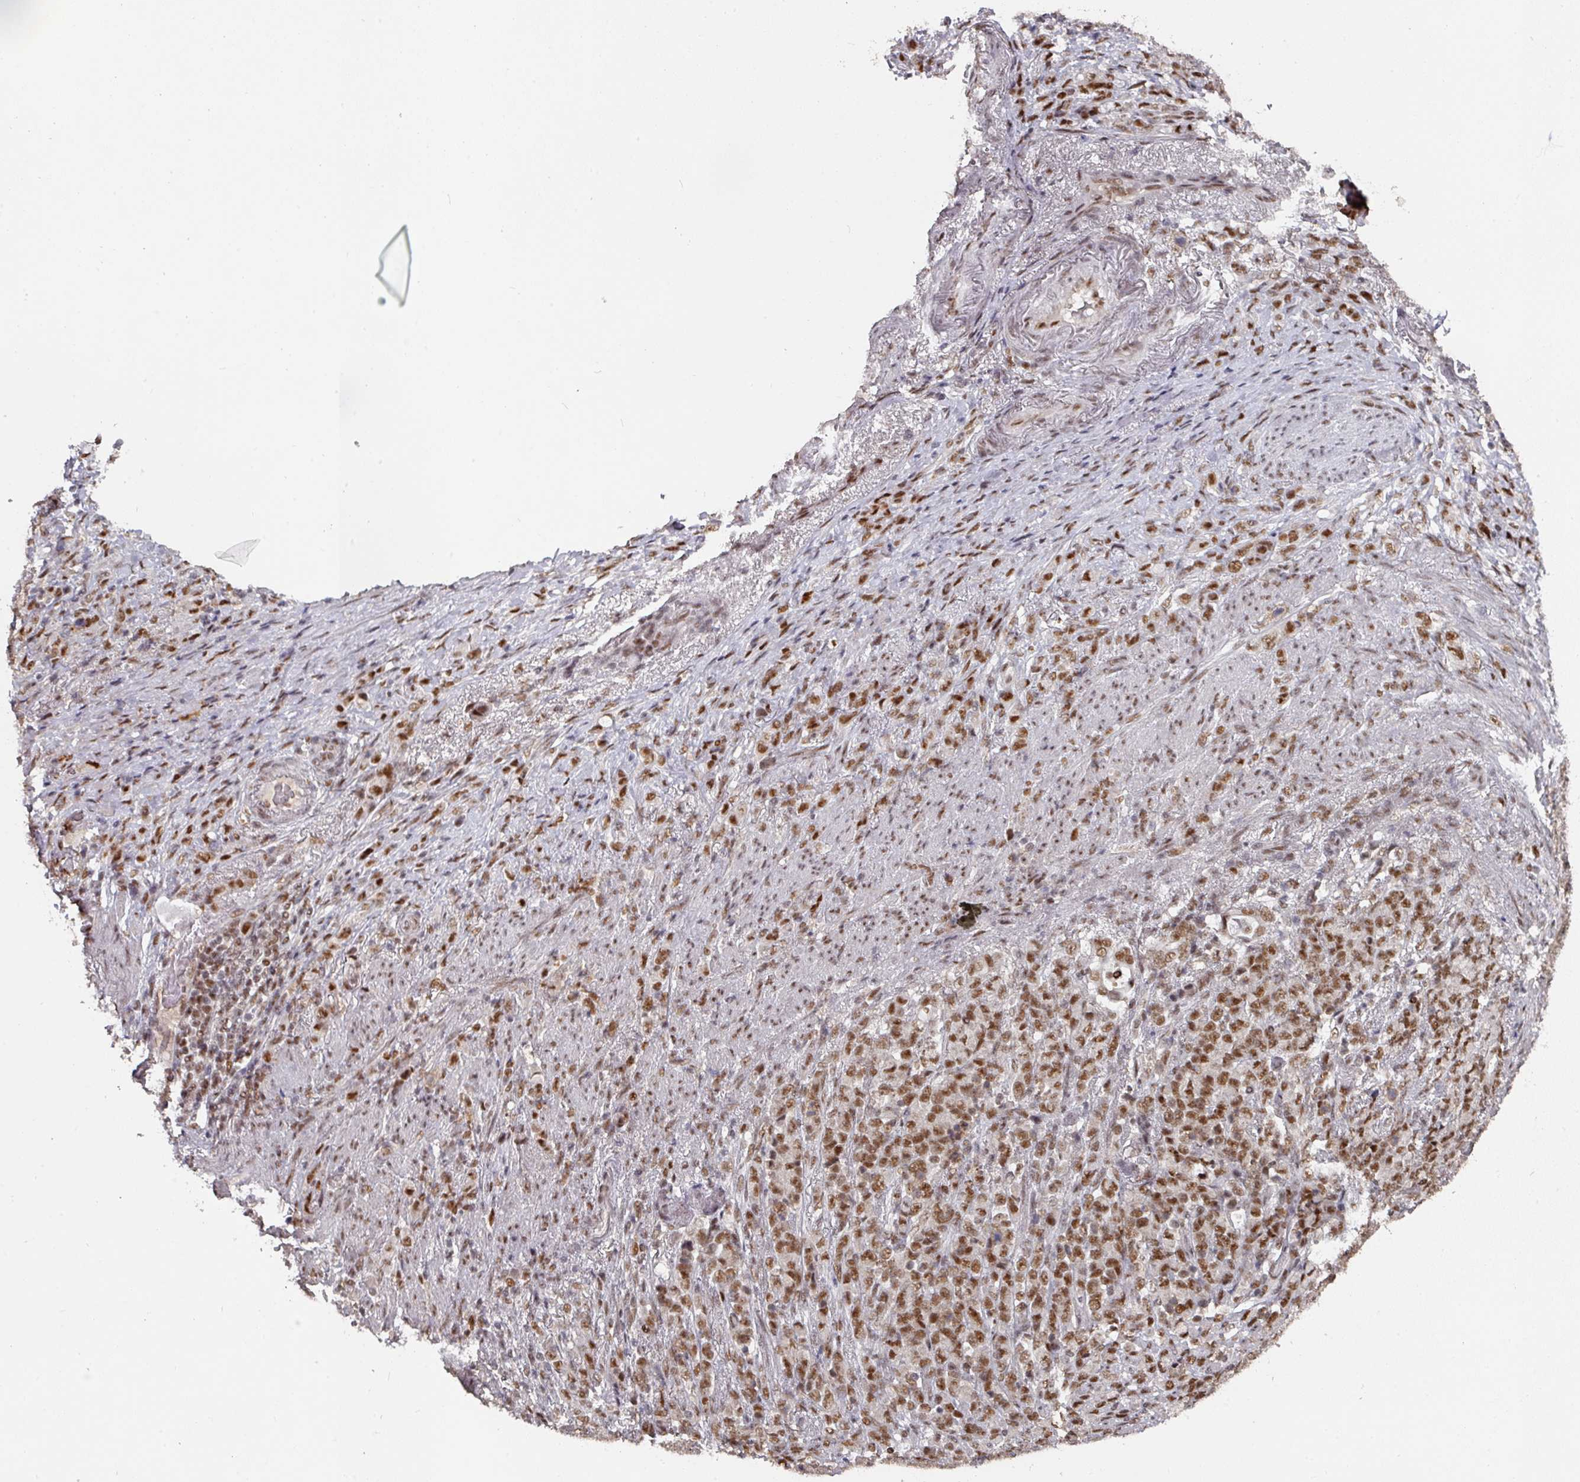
{"staining": {"intensity": "moderate", "quantity": ">75%", "location": "nuclear"}, "tissue": "stomach cancer", "cell_type": "Tumor cells", "image_type": "cancer", "snomed": [{"axis": "morphology", "description": "Adenocarcinoma, NOS"}, {"axis": "topography", "description": "Stomach"}], "caption": "Human stomach cancer (adenocarcinoma) stained for a protein (brown) shows moderate nuclear positive staining in approximately >75% of tumor cells.", "gene": "MEPCE", "patient": {"sex": "female", "age": 79}}